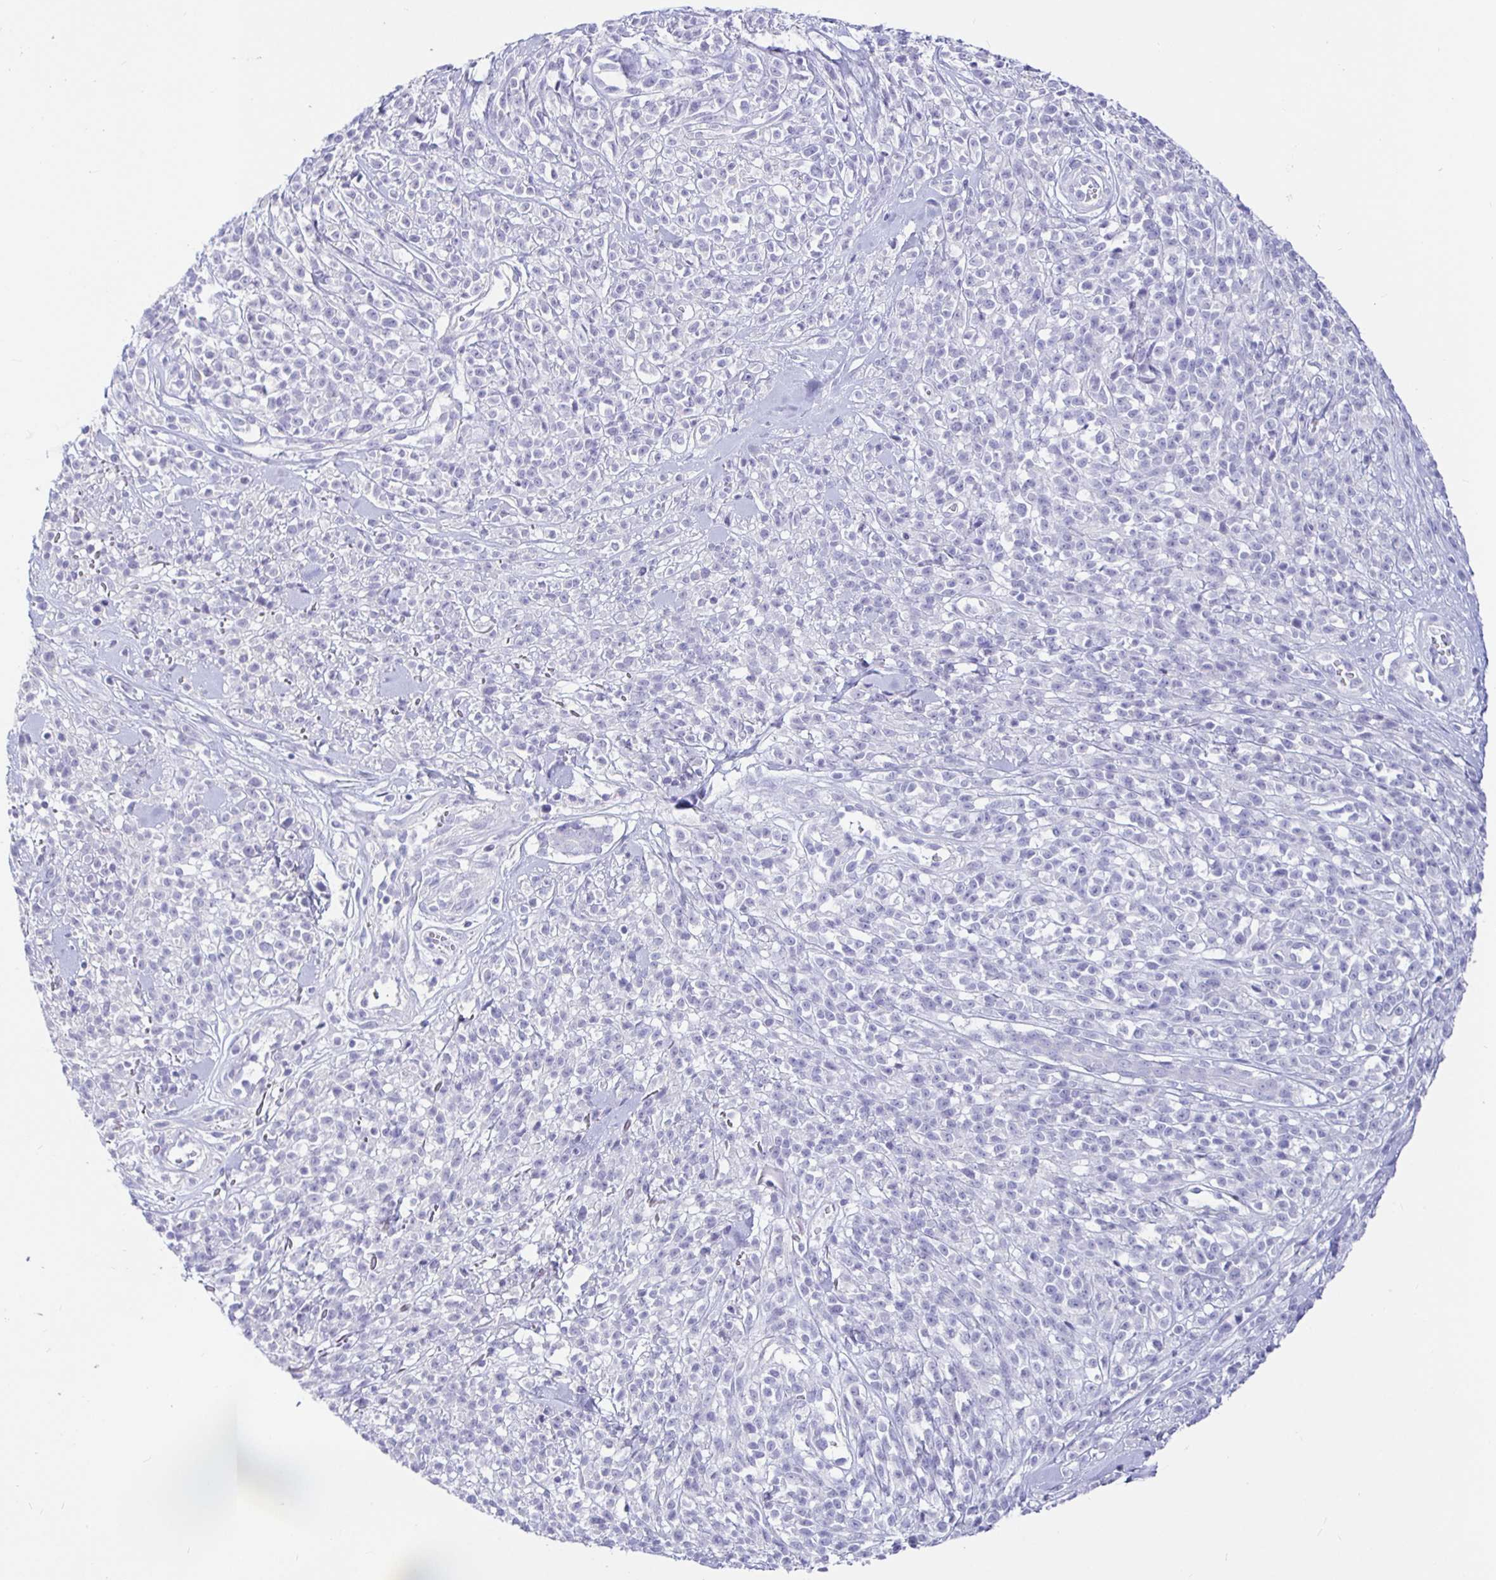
{"staining": {"intensity": "negative", "quantity": "none", "location": "none"}, "tissue": "melanoma", "cell_type": "Tumor cells", "image_type": "cancer", "snomed": [{"axis": "morphology", "description": "Malignant melanoma, NOS"}, {"axis": "topography", "description": "Skin"}, {"axis": "topography", "description": "Skin of trunk"}], "caption": "Tumor cells are negative for protein expression in human malignant melanoma. The staining is performed using DAB (3,3'-diaminobenzidine) brown chromogen with nuclei counter-stained in using hematoxylin.", "gene": "TPTE", "patient": {"sex": "male", "age": 74}}